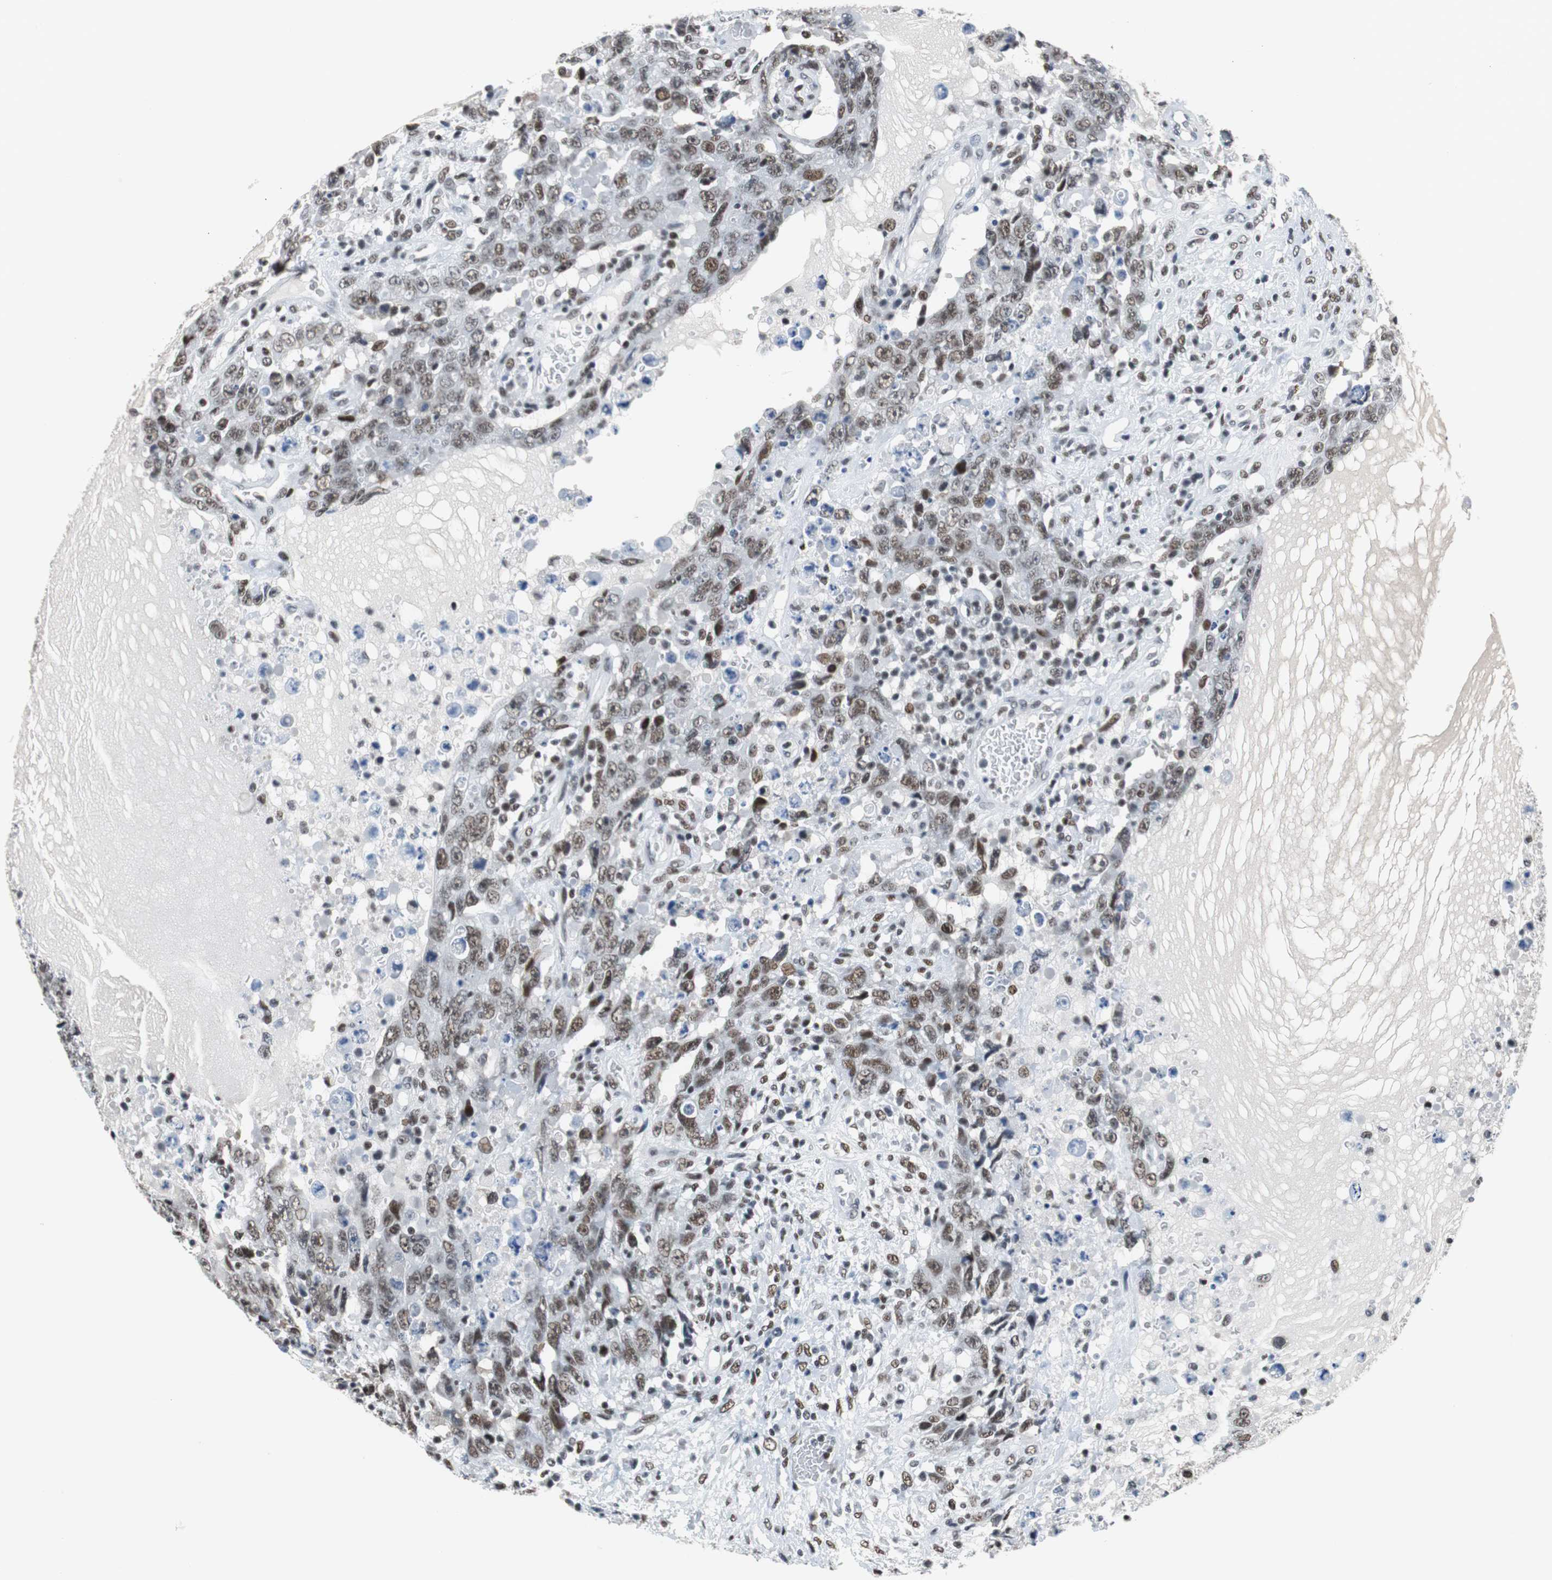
{"staining": {"intensity": "moderate", "quantity": "25%-75%", "location": "nuclear"}, "tissue": "testis cancer", "cell_type": "Tumor cells", "image_type": "cancer", "snomed": [{"axis": "morphology", "description": "Carcinoma, Embryonal, NOS"}, {"axis": "topography", "description": "Testis"}], "caption": "A brown stain shows moderate nuclear staining of a protein in human testis embryonal carcinoma tumor cells.", "gene": "HDAC3", "patient": {"sex": "male", "age": 26}}